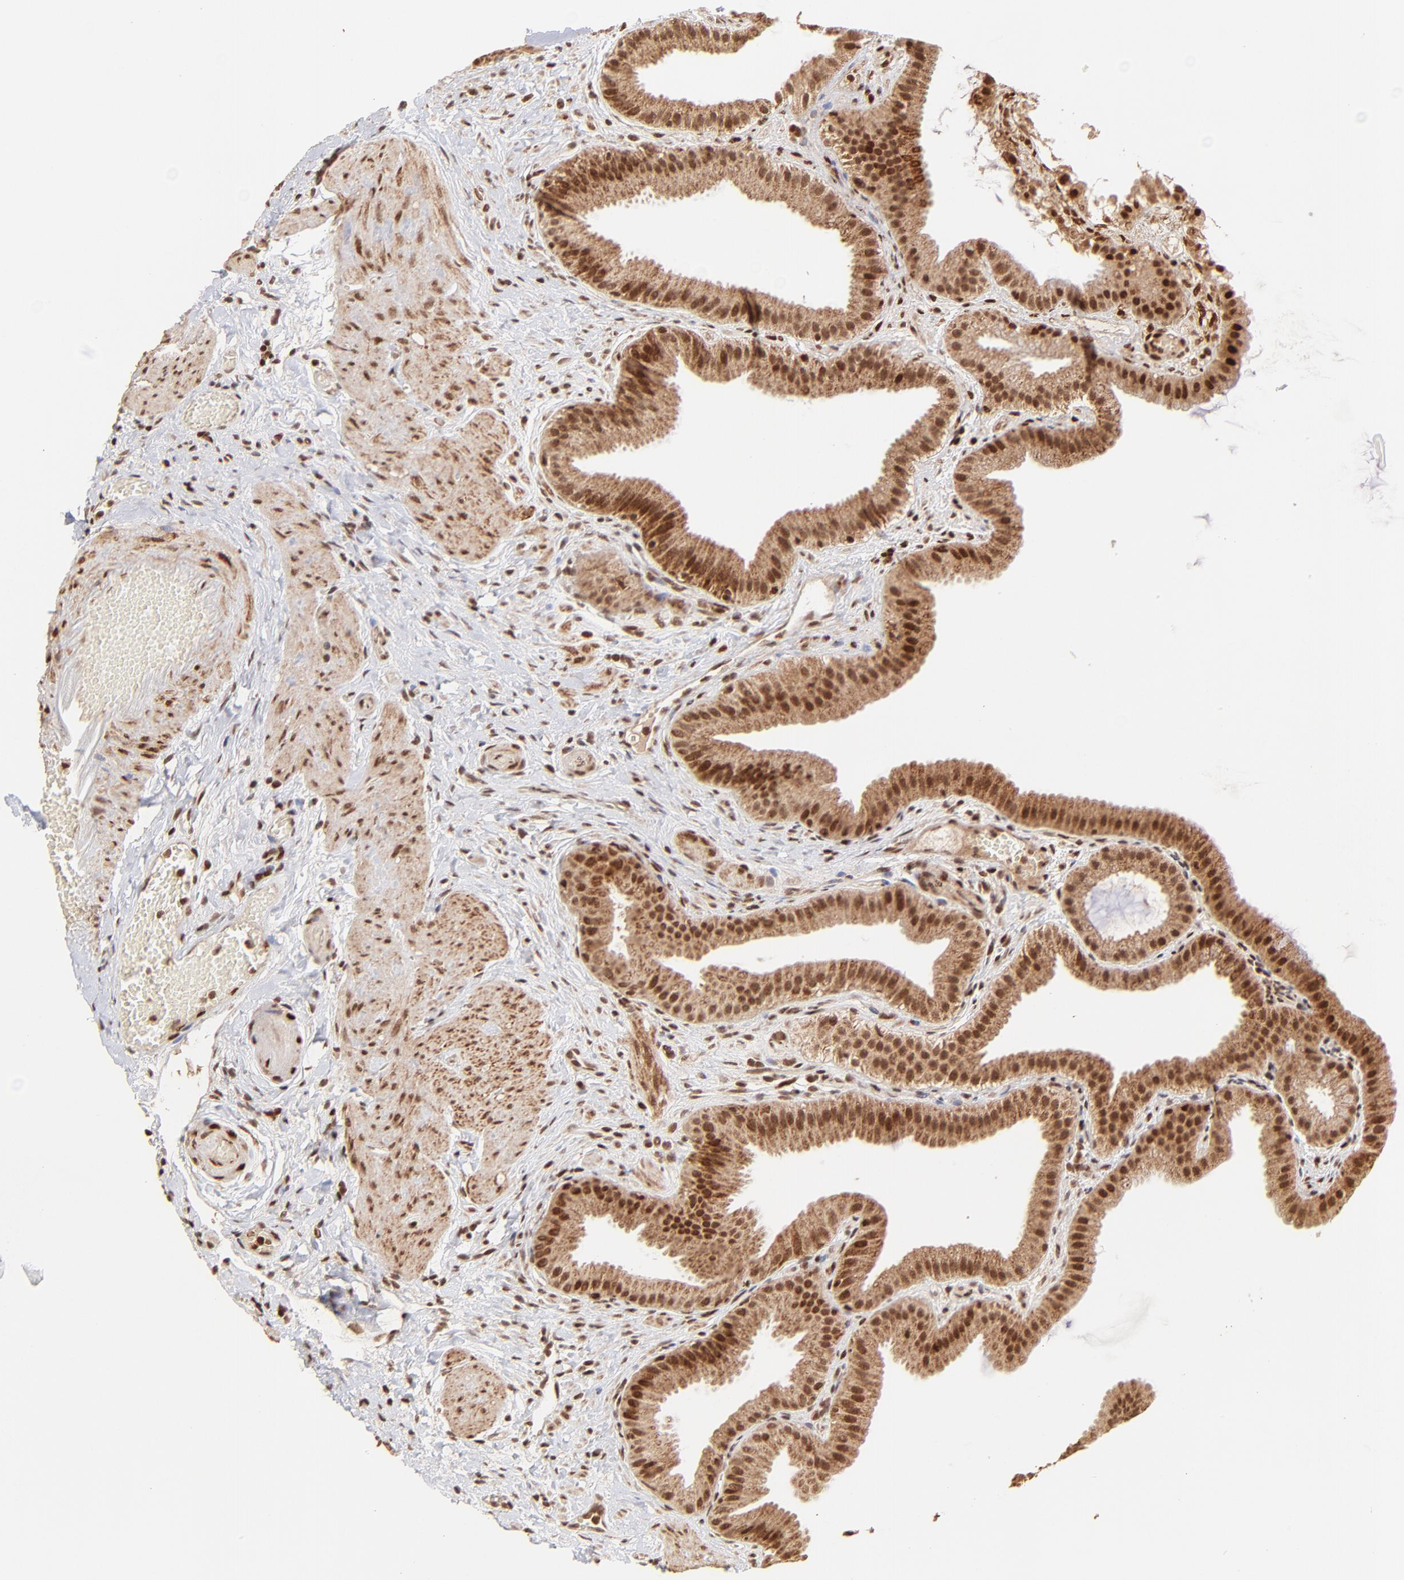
{"staining": {"intensity": "strong", "quantity": ">75%", "location": "cytoplasmic/membranous,nuclear"}, "tissue": "gallbladder", "cell_type": "Glandular cells", "image_type": "normal", "snomed": [{"axis": "morphology", "description": "Normal tissue, NOS"}, {"axis": "topography", "description": "Gallbladder"}], "caption": "The immunohistochemical stain highlights strong cytoplasmic/membranous,nuclear staining in glandular cells of benign gallbladder. (DAB = brown stain, brightfield microscopy at high magnification).", "gene": "MED15", "patient": {"sex": "female", "age": 63}}